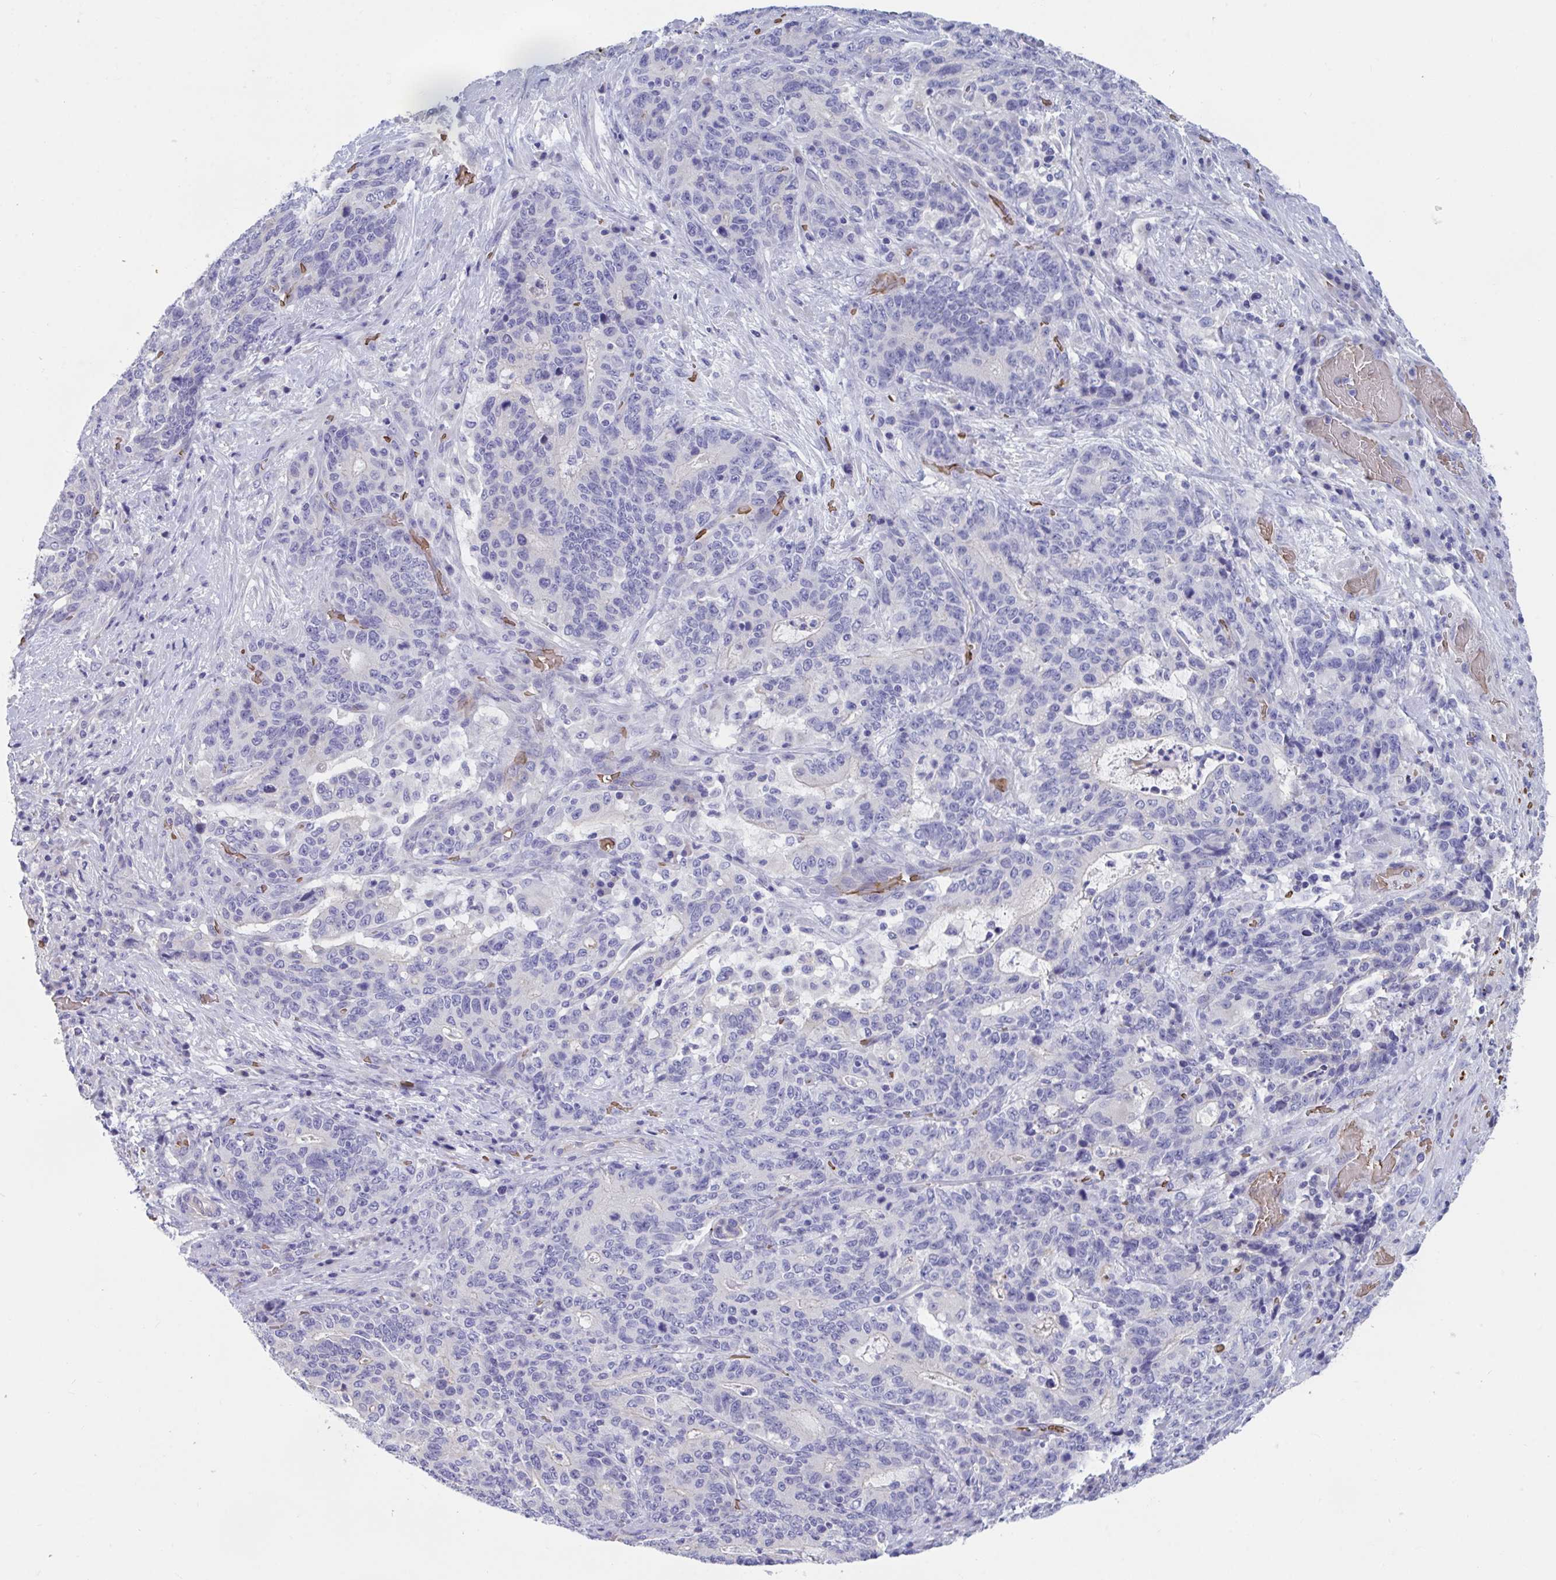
{"staining": {"intensity": "negative", "quantity": "none", "location": "none"}, "tissue": "stomach cancer", "cell_type": "Tumor cells", "image_type": "cancer", "snomed": [{"axis": "morphology", "description": "Normal tissue, NOS"}, {"axis": "morphology", "description": "Adenocarcinoma, NOS"}, {"axis": "topography", "description": "Stomach"}], "caption": "A high-resolution image shows immunohistochemistry (IHC) staining of adenocarcinoma (stomach), which shows no significant expression in tumor cells. (DAB IHC with hematoxylin counter stain).", "gene": "TTC30B", "patient": {"sex": "female", "age": 64}}